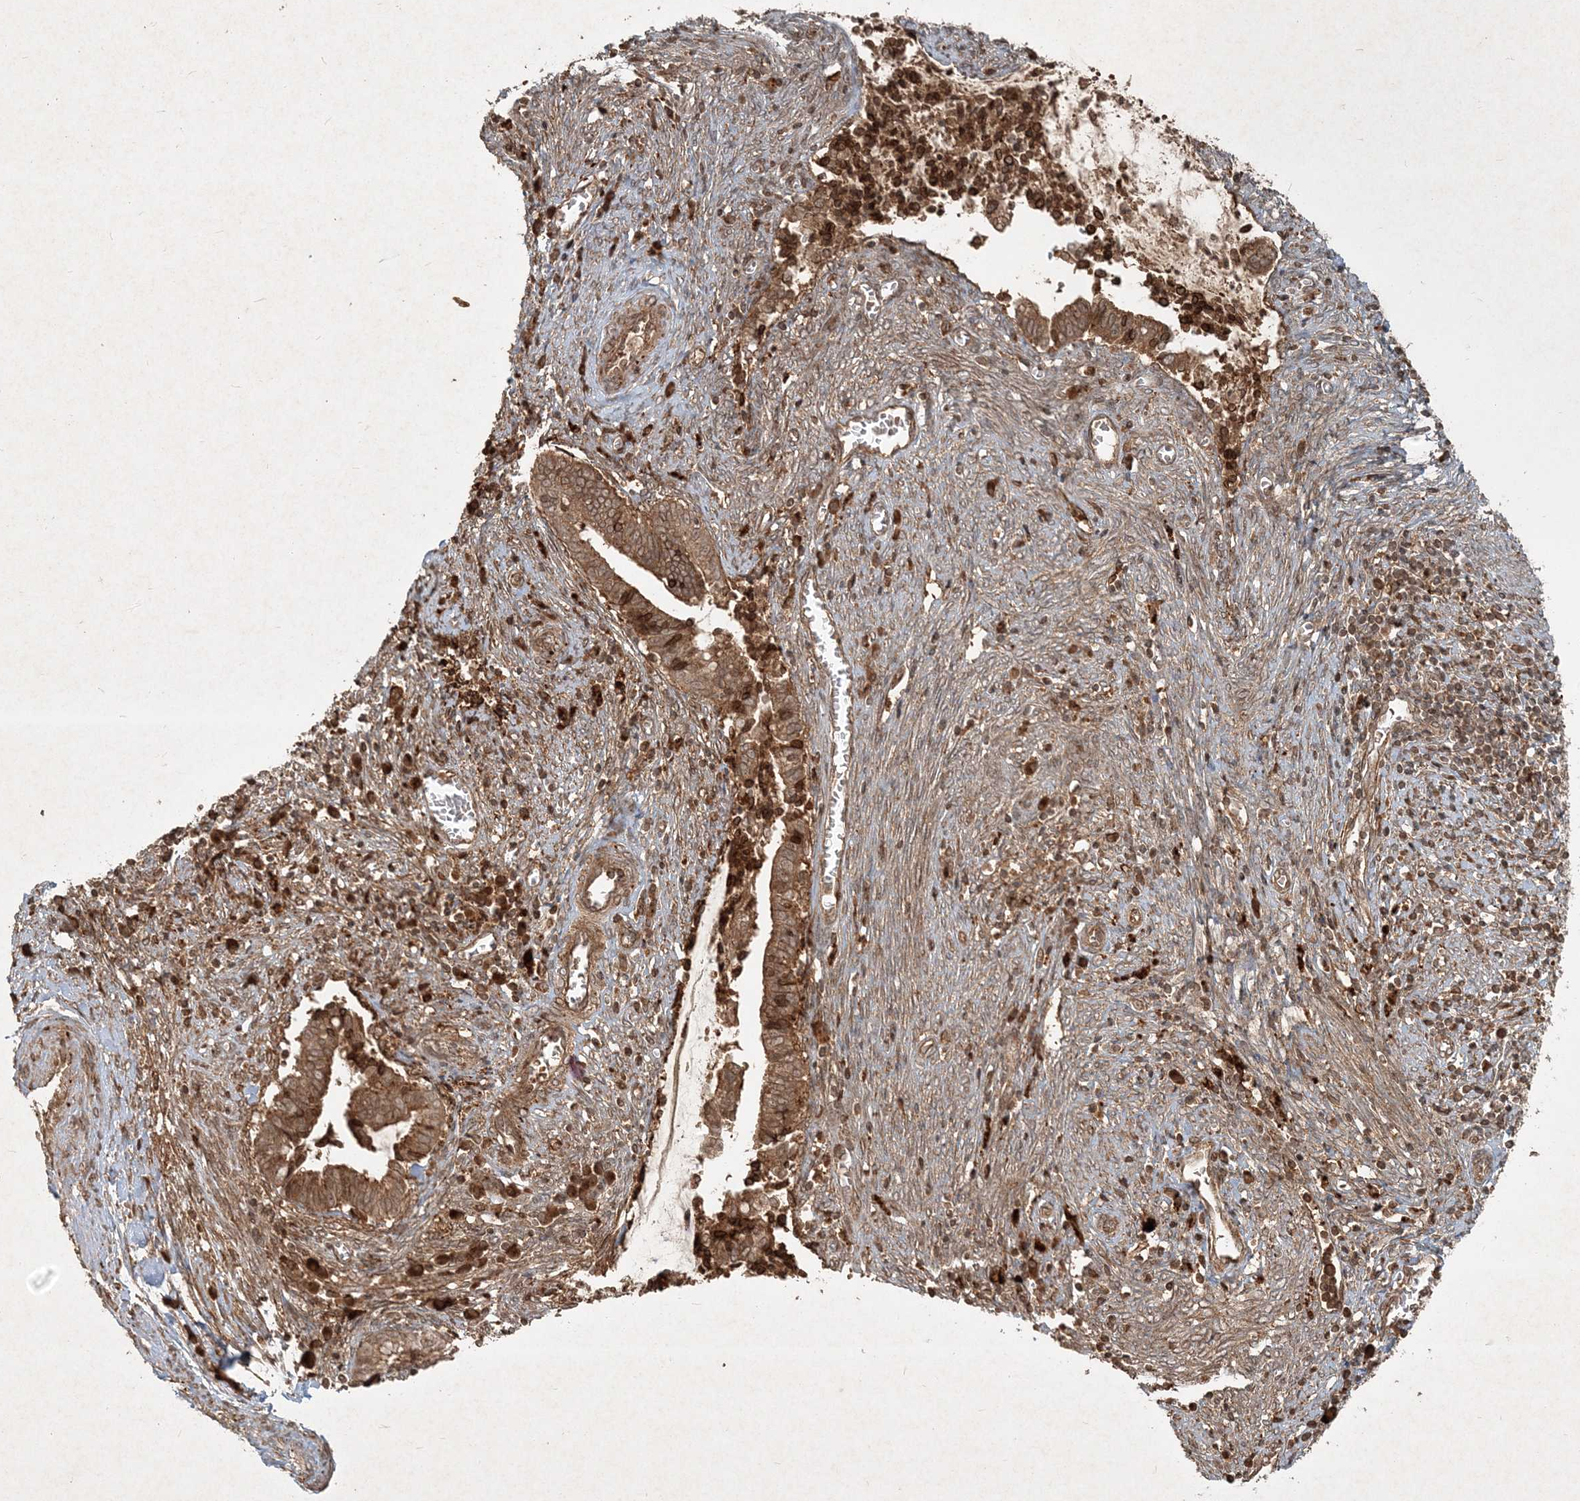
{"staining": {"intensity": "moderate", "quantity": ">75%", "location": "cytoplasmic/membranous"}, "tissue": "cervical cancer", "cell_type": "Tumor cells", "image_type": "cancer", "snomed": [{"axis": "morphology", "description": "Adenocarcinoma, NOS"}, {"axis": "topography", "description": "Cervix"}], "caption": "This micrograph reveals immunohistochemistry (IHC) staining of human cervical cancer, with medium moderate cytoplasmic/membranous staining in approximately >75% of tumor cells.", "gene": "NARS1", "patient": {"sex": "female", "age": 44}}